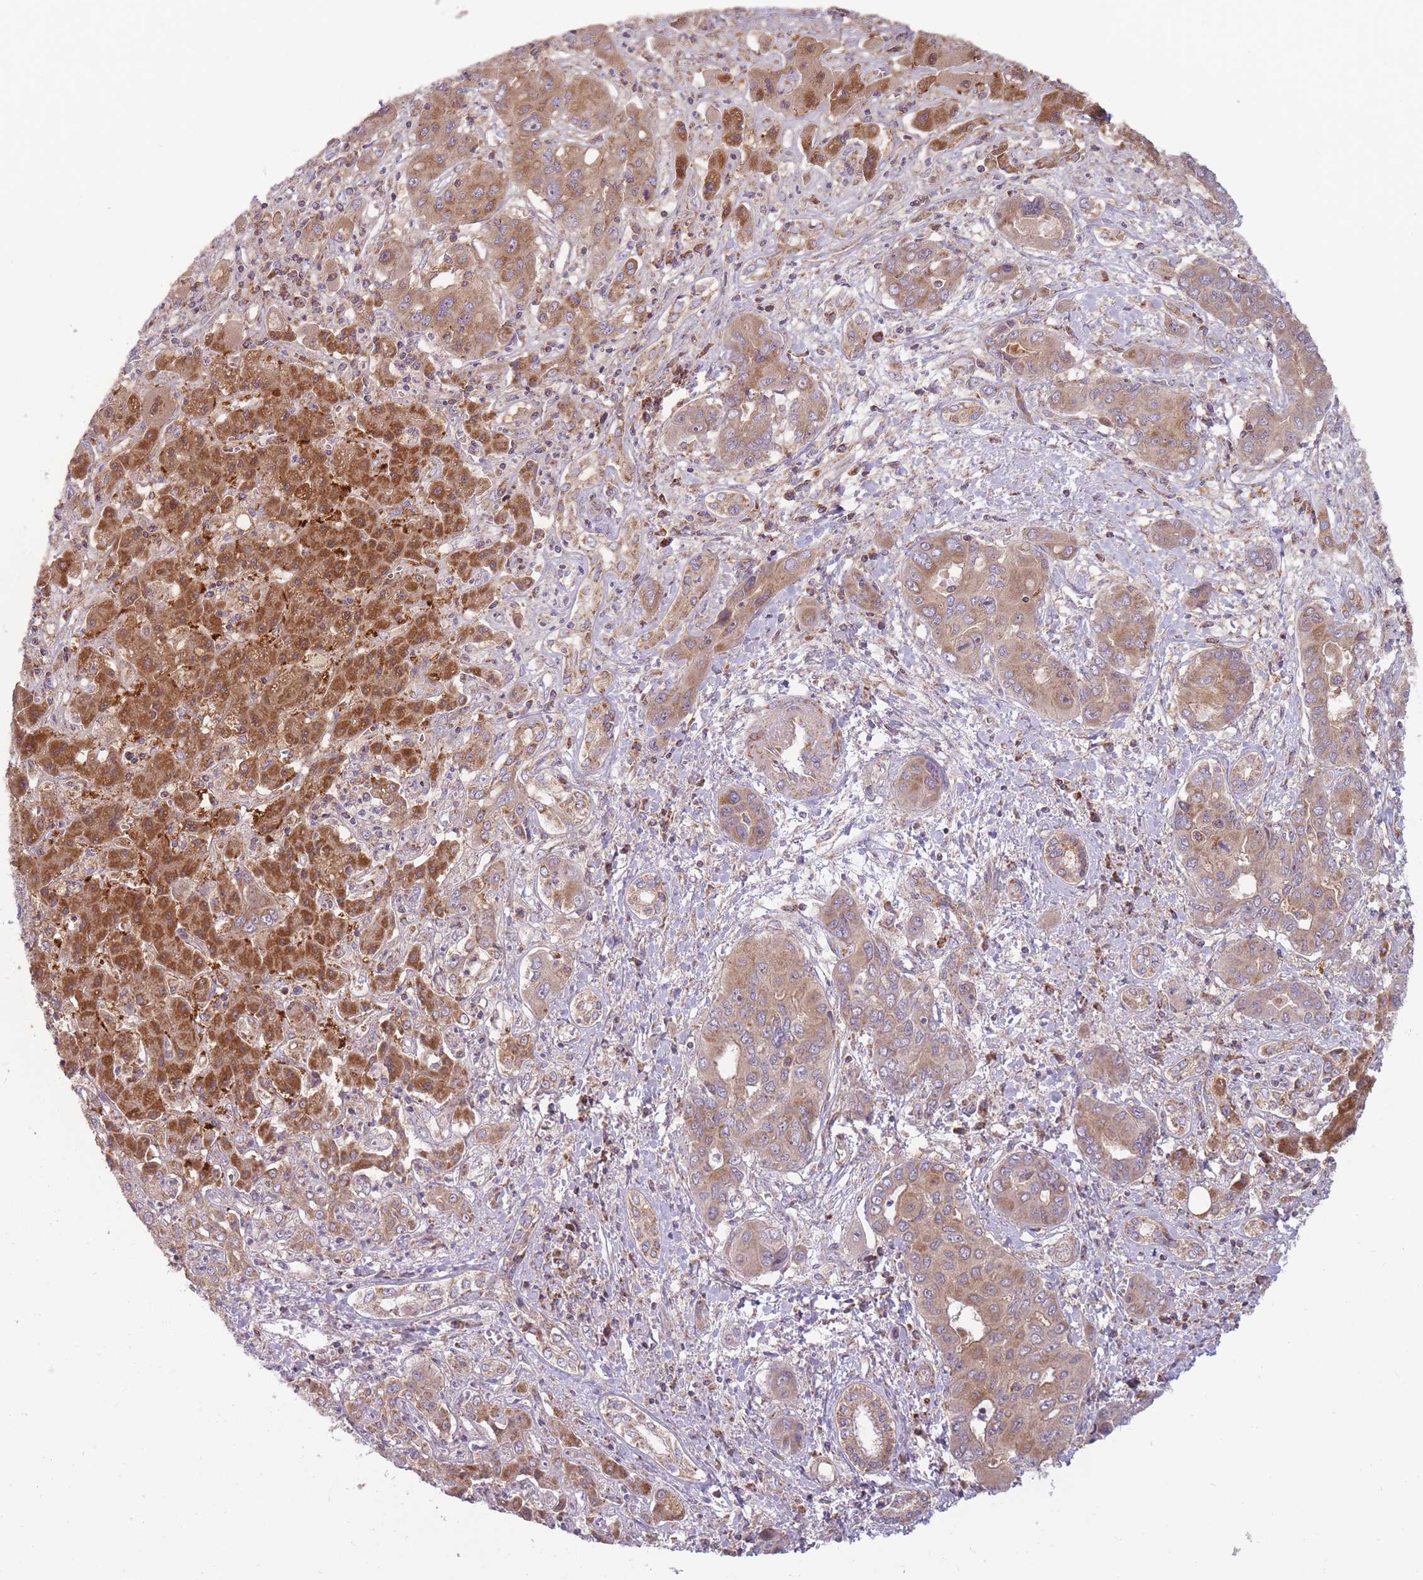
{"staining": {"intensity": "moderate", "quantity": ">75%", "location": "cytoplasmic/membranous"}, "tissue": "liver cancer", "cell_type": "Tumor cells", "image_type": "cancer", "snomed": [{"axis": "morphology", "description": "Cholangiocarcinoma"}, {"axis": "topography", "description": "Liver"}], "caption": "Liver cholangiocarcinoma stained for a protein displays moderate cytoplasmic/membranous positivity in tumor cells.", "gene": "NDUFA9", "patient": {"sex": "male", "age": 67}}